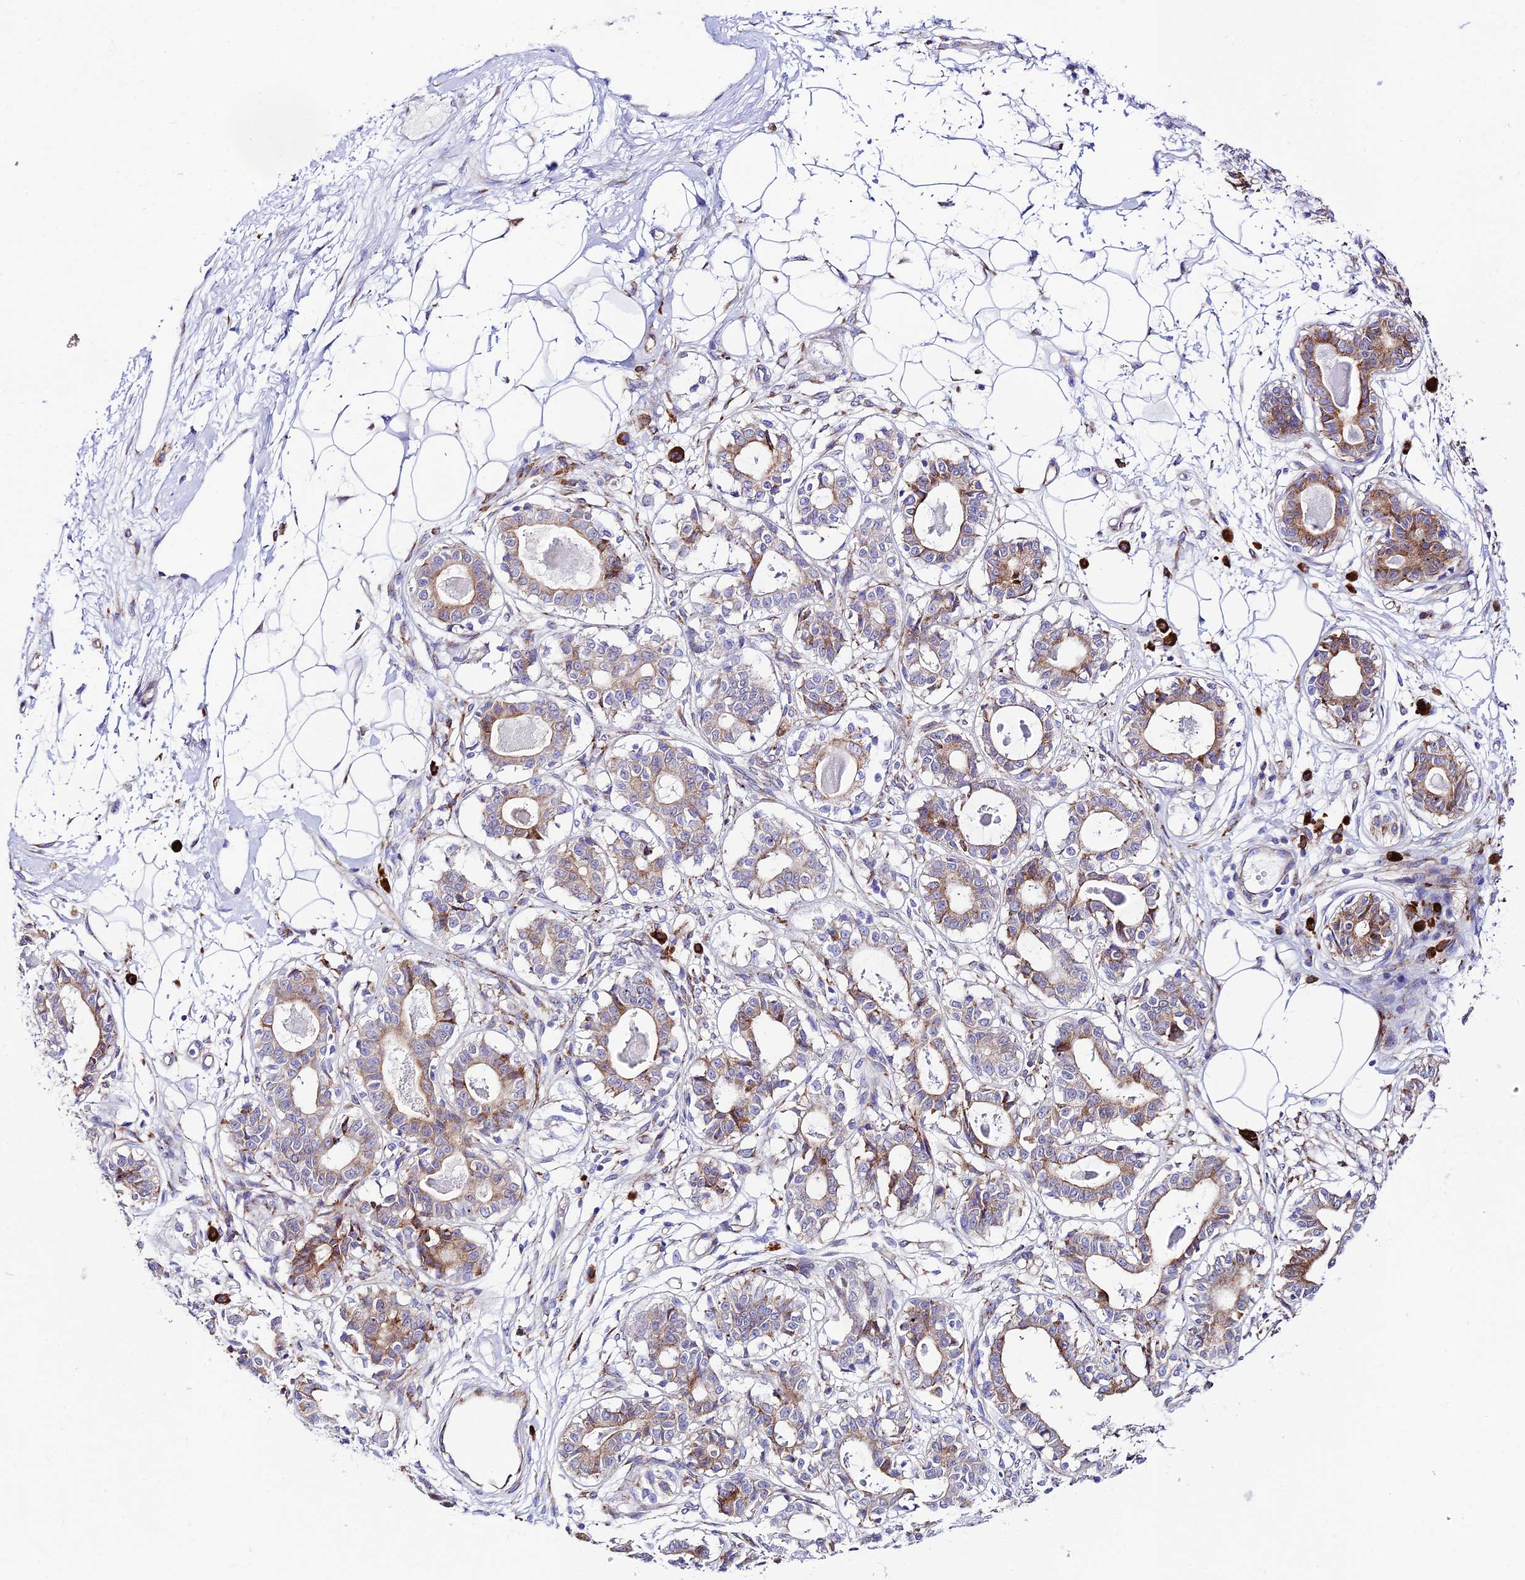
{"staining": {"intensity": "negative", "quantity": "none", "location": "none"}, "tissue": "breast", "cell_type": "Adipocytes", "image_type": "normal", "snomed": [{"axis": "morphology", "description": "Normal tissue, NOS"}, {"axis": "topography", "description": "Breast"}], "caption": "Immunohistochemical staining of normal breast demonstrates no significant expression in adipocytes.", "gene": "TUBGCP6", "patient": {"sex": "female", "age": 45}}